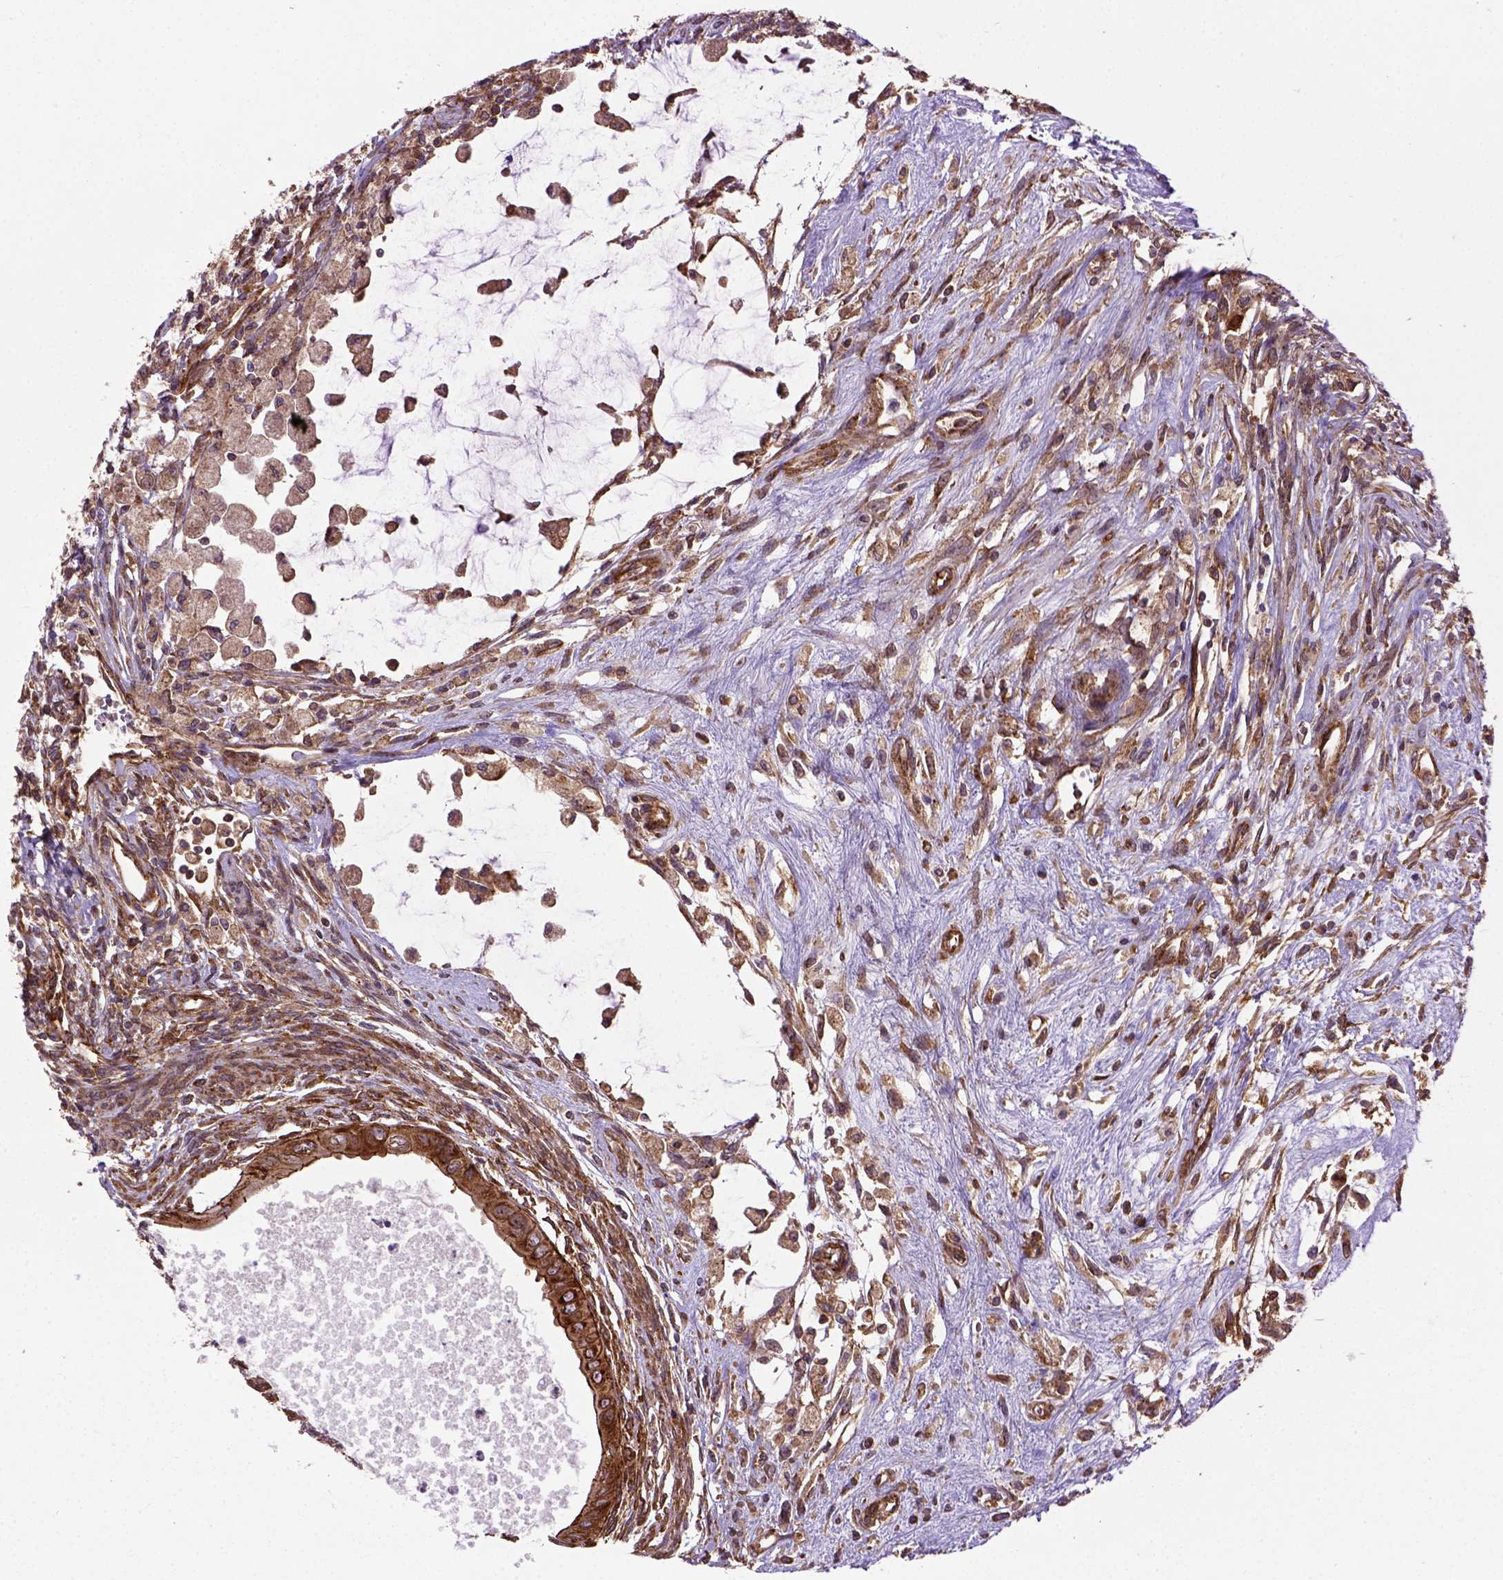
{"staining": {"intensity": "strong", "quantity": ">75%", "location": "cytoplasmic/membranous"}, "tissue": "testis cancer", "cell_type": "Tumor cells", "image_type": "cancer", "snomed": [{"axis": "morphology", "description": "Carcinoma, Embryonal, NOS"}, {"axis": "topography", "description": "Testis"}], "caption": "There is high levels of strong cytoplasmic/membranous positivity in tumor cells of testis cancer, as demonstrated by immunohistochemical staining (brown color).", "gene": "CAPRIN1", "patient": {"sex": "male", "age": 37}}